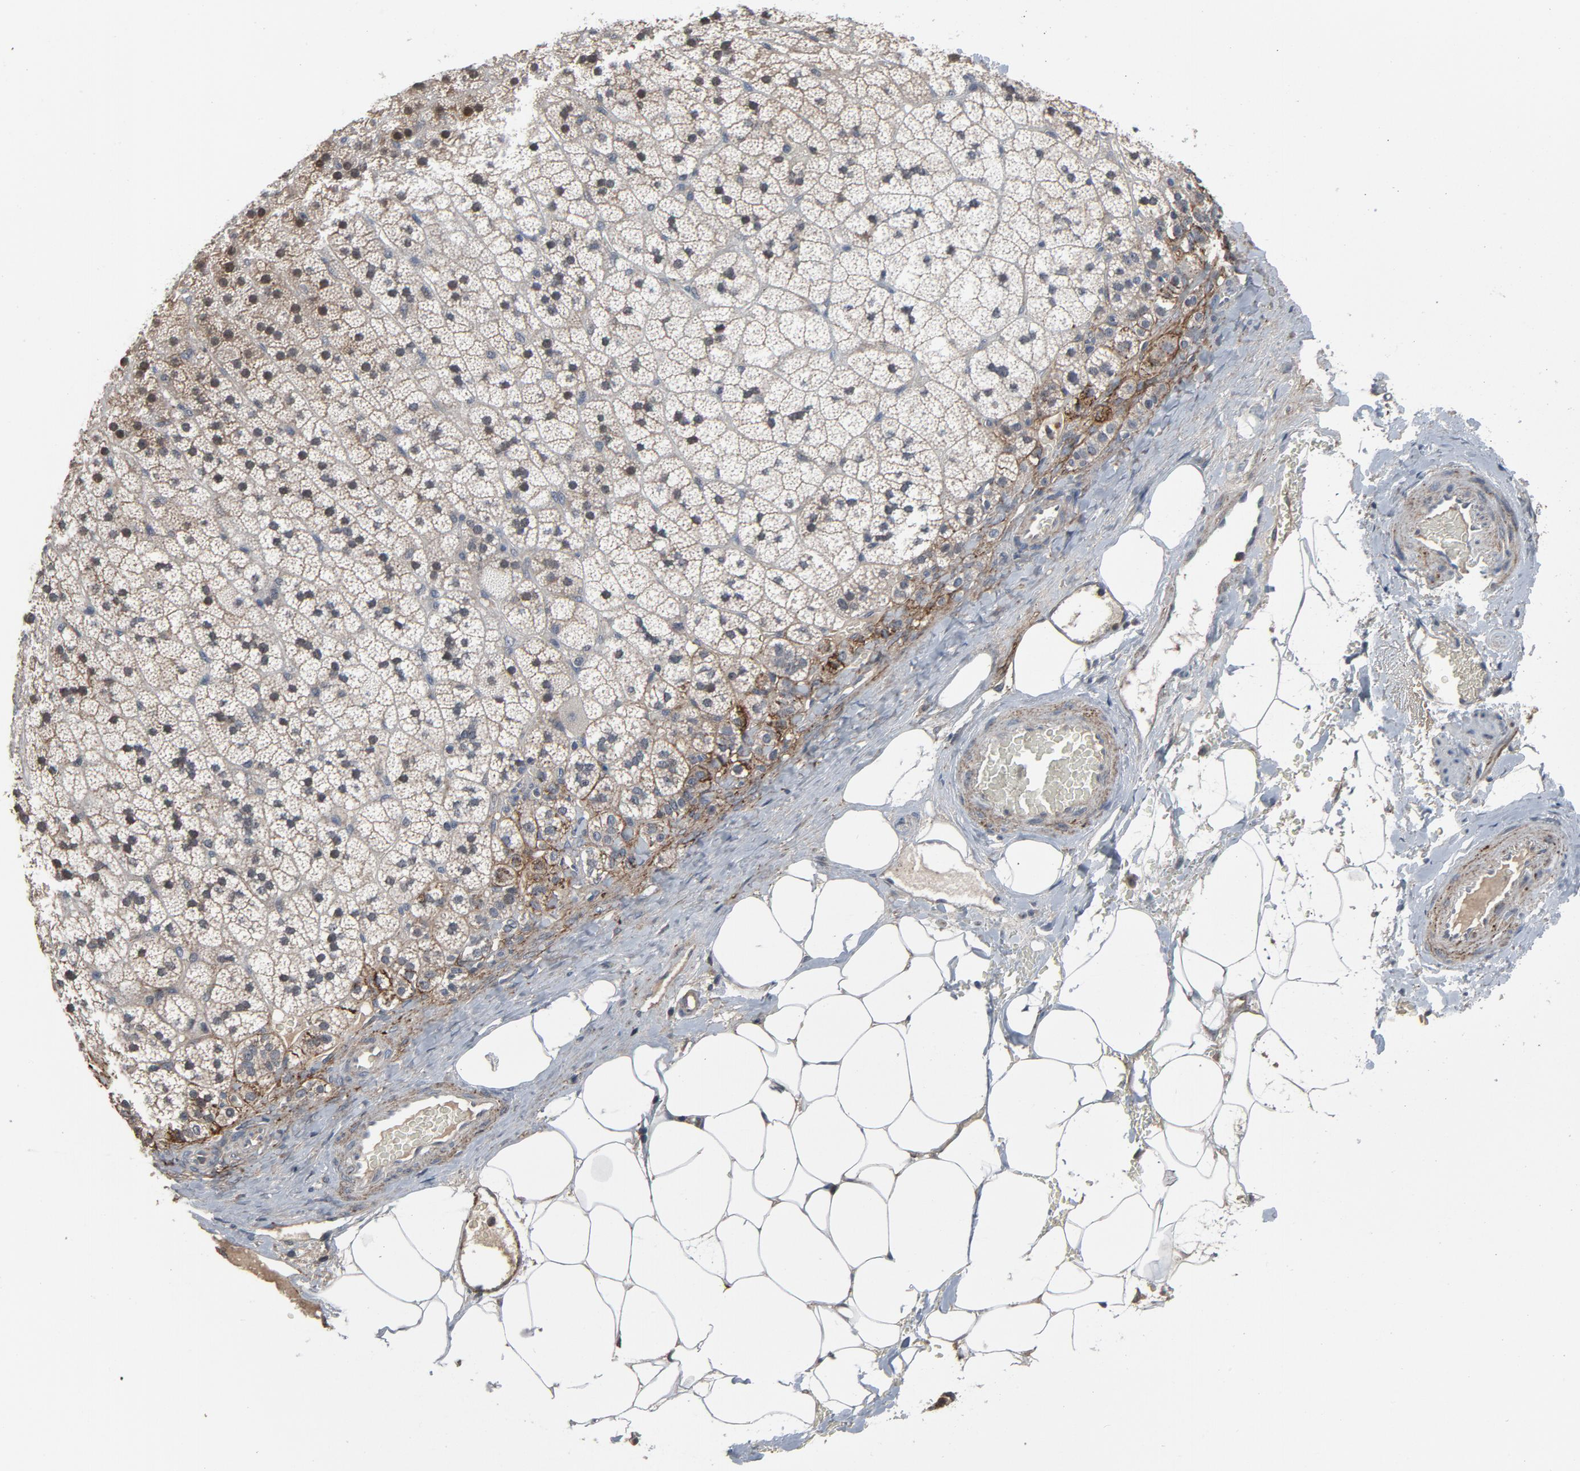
{"staining": {"intensity": "moderate", "quantity": "<25%", "location": "cytoplasmic/membranous"}, "tissue": "adrenal gland", "cell_type": "Glandular cells", "image_type": "normal", "snomed": [{"axis": "morphology", "description": "Normal tissue, NOS"}, {"axis": "topography", "description": "Adrenal gland"}], "caption": "This histopathology image exhibits immunohistochemistry staining of benign adrenal gland, with low moderate cytoplasmic/membranous staining in about <25% of glandular cells.", "gene": "PDZD4", "patient": {"sex": "male", "age": 35}}